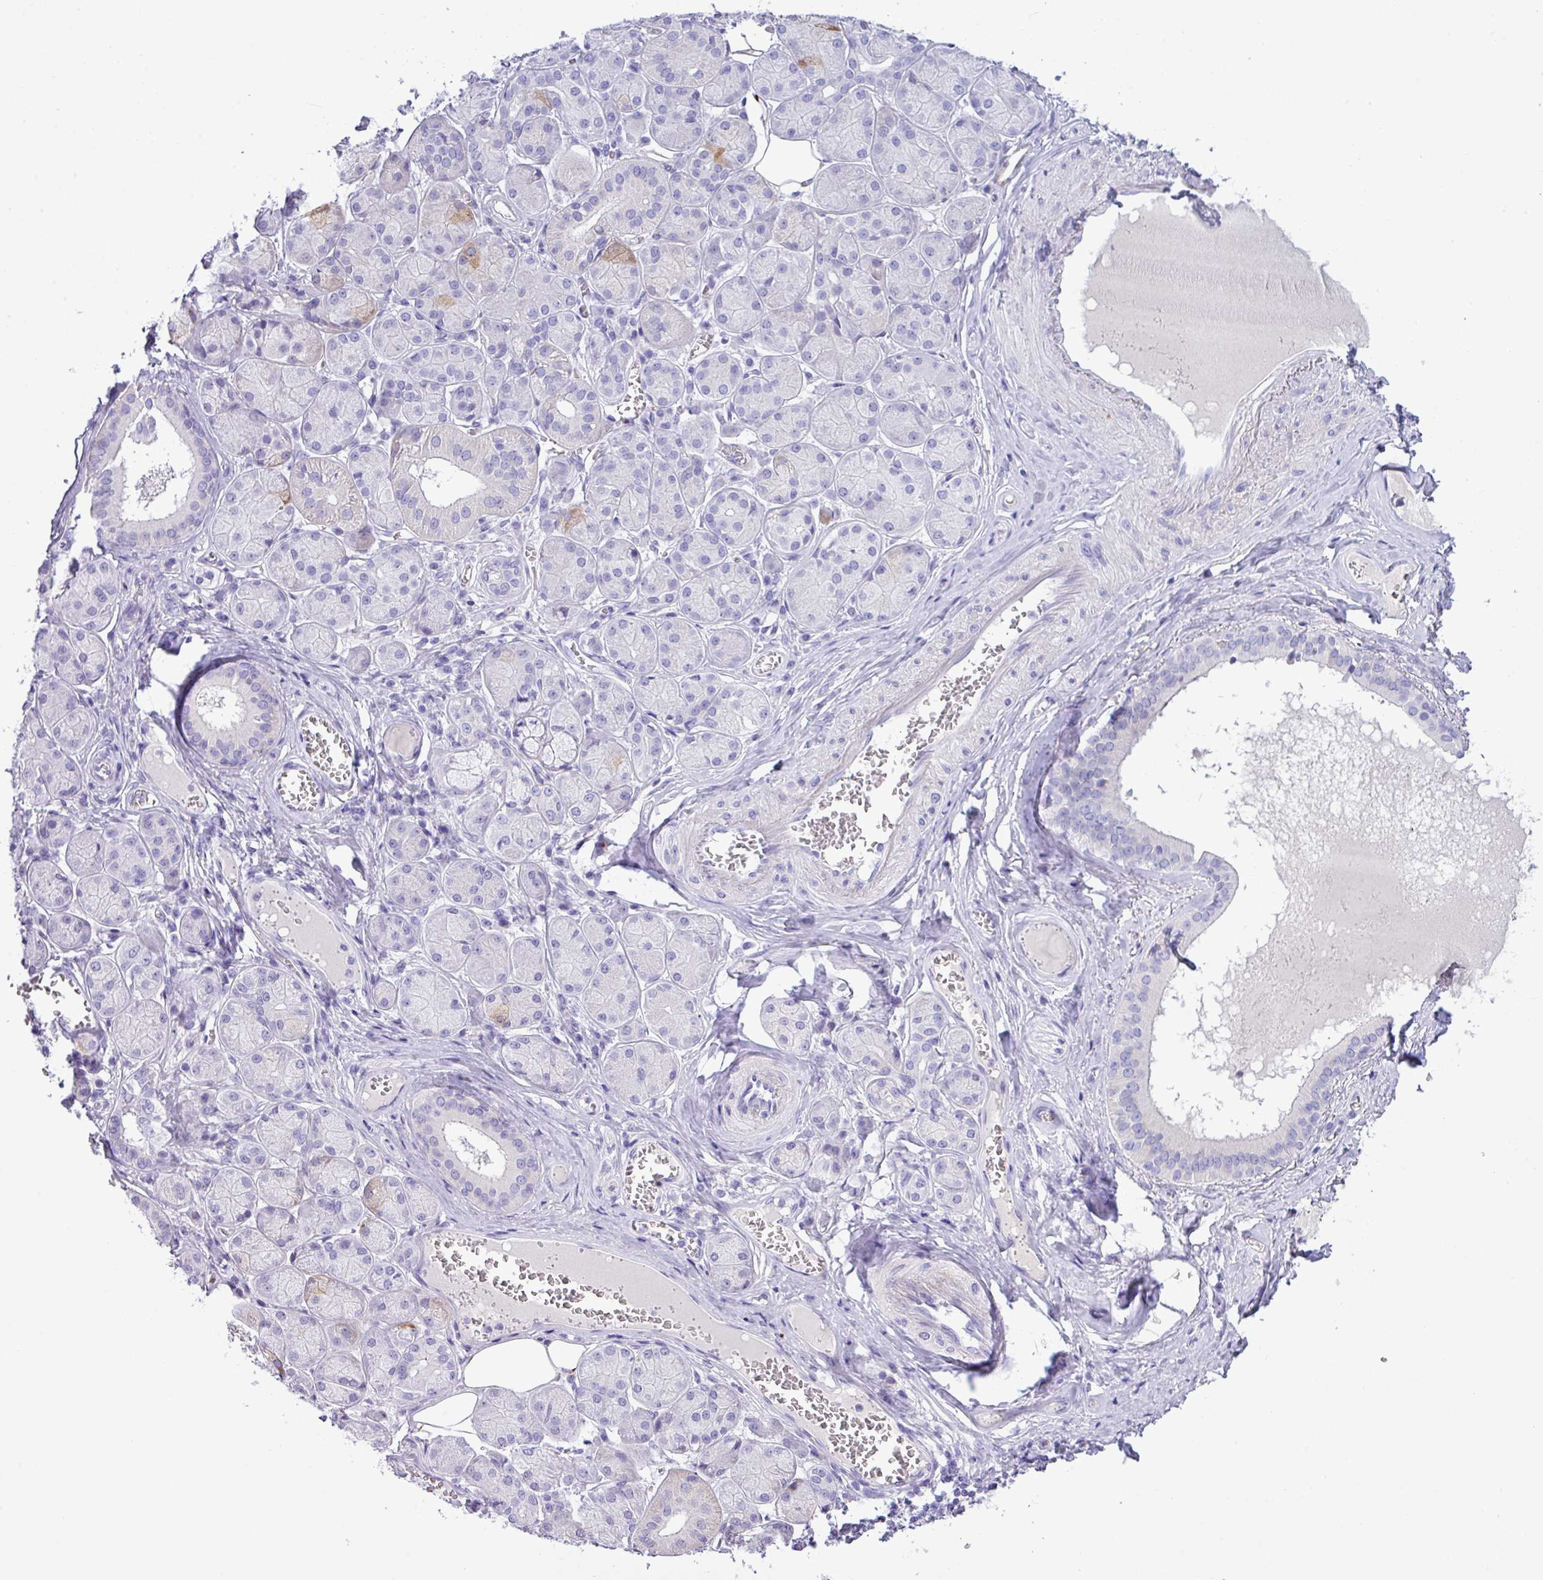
{"staining": {"intensity": "negative", "quantity": "none", "location": "none"}, "tissue": "salivary gland", "cell_type": "Glandular cells", "image_type": "normal", "snomed": [{"axis": "morphology", "description": "Squamous cell carcinoma, NOS"}, {"axis": "topography", "description": "Skin"}, {"axis": "topography", "description": "Head-Neck"}], "caption": "This is an immunohistochemistry histopathology image of unremarkable human salivary gland. There is no staining in glandular cells.", "gene": "TNFSF12", "patient": {"sex": "male", "age": 80}}